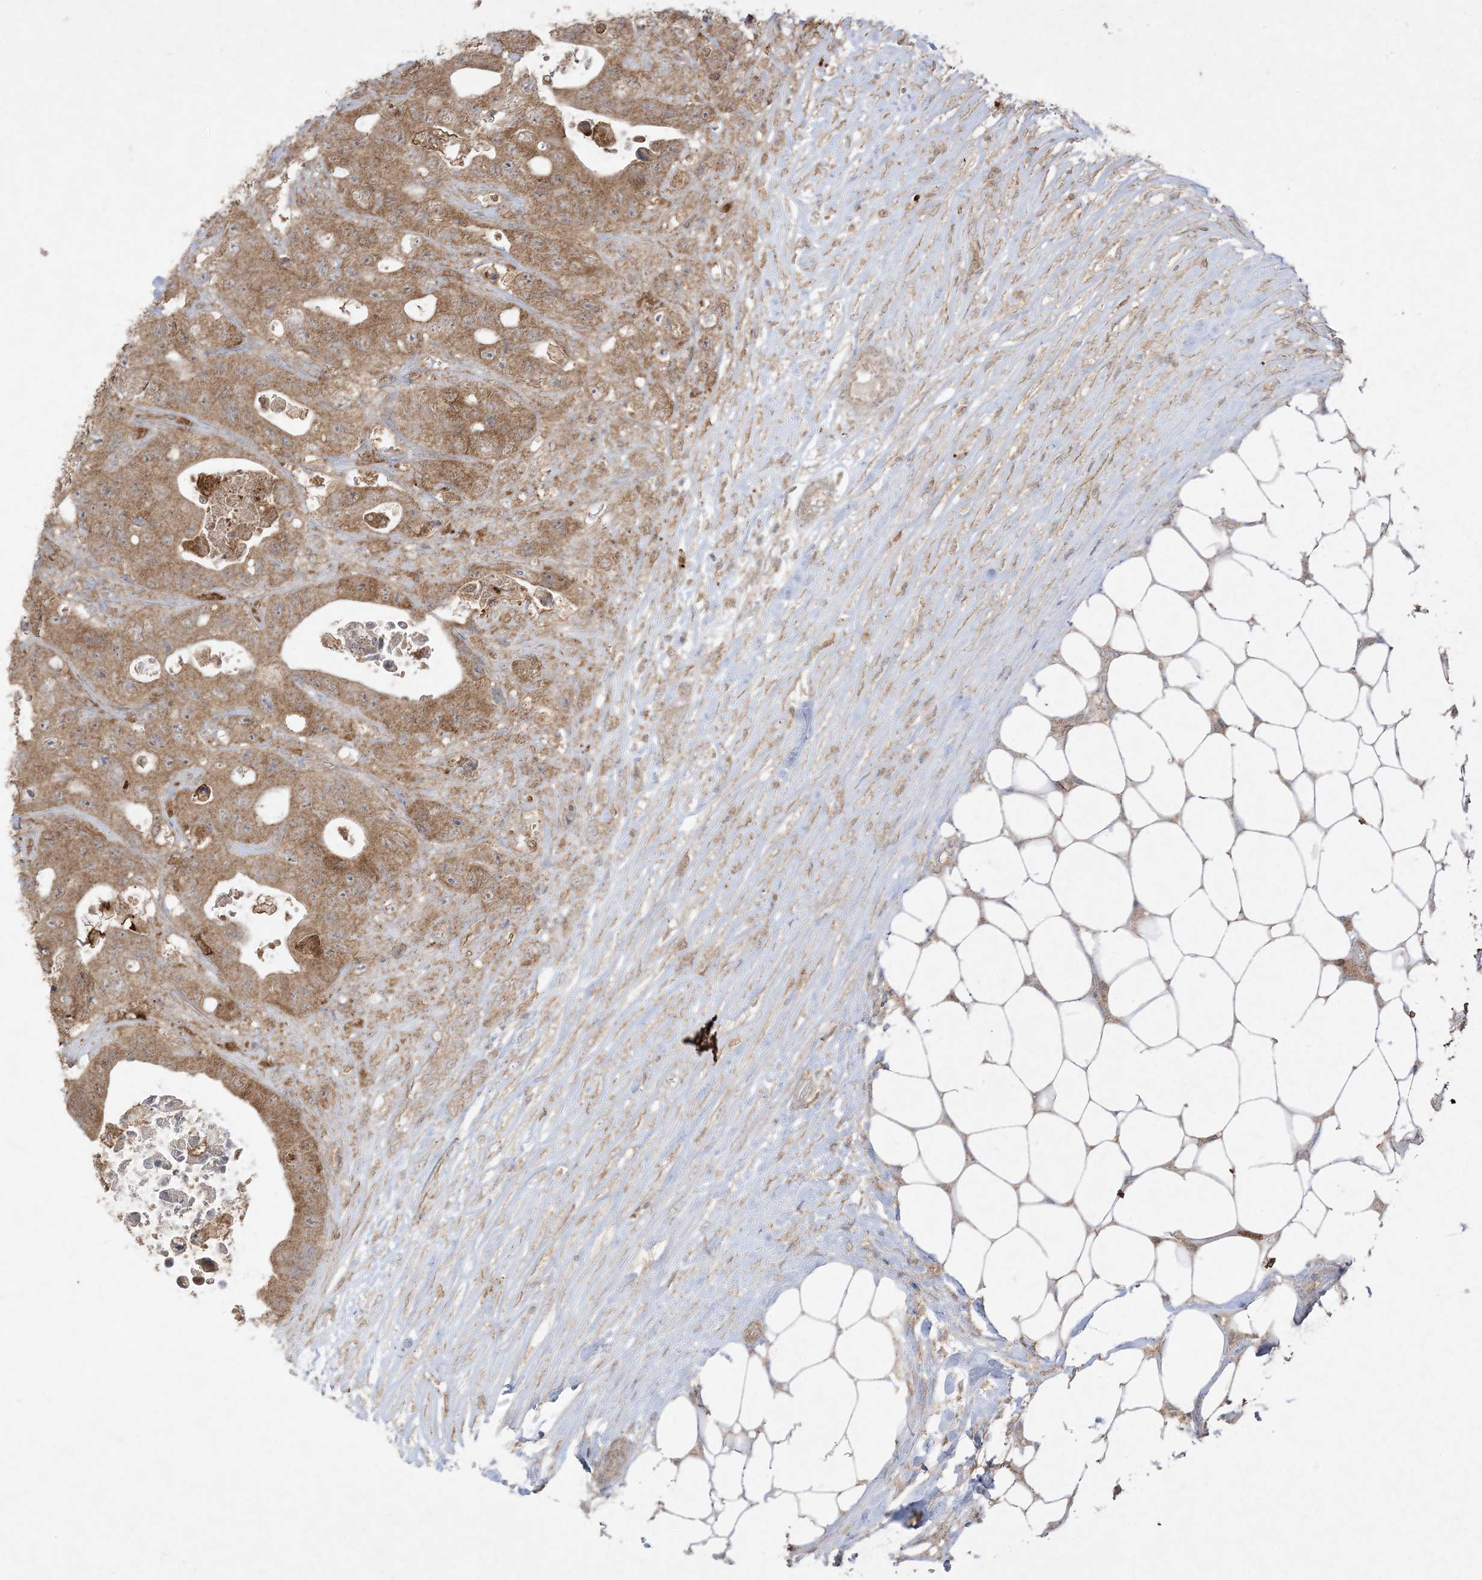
{"staining": {"intensity": "moderate", "quantity": ">75%", "location": "cytoplasmic/membranous"}, "tissue": "colorectal cancer", "cell_type": "Tumor cells", "image_type": "cancer", "snomed": [{"axis": "morphology", "description": "Adenocarcinoma, NOS"}, {"axis": "topography", "description": "Colon"}], "caption": "Adenocarcinoma (colorectal) tissue demonstrates moderate cytoplasmic/membranous positivity in approximately >75% of tumor cells", "gene": "UBE2C", "patient": {"sex": "female", "age": 46}}